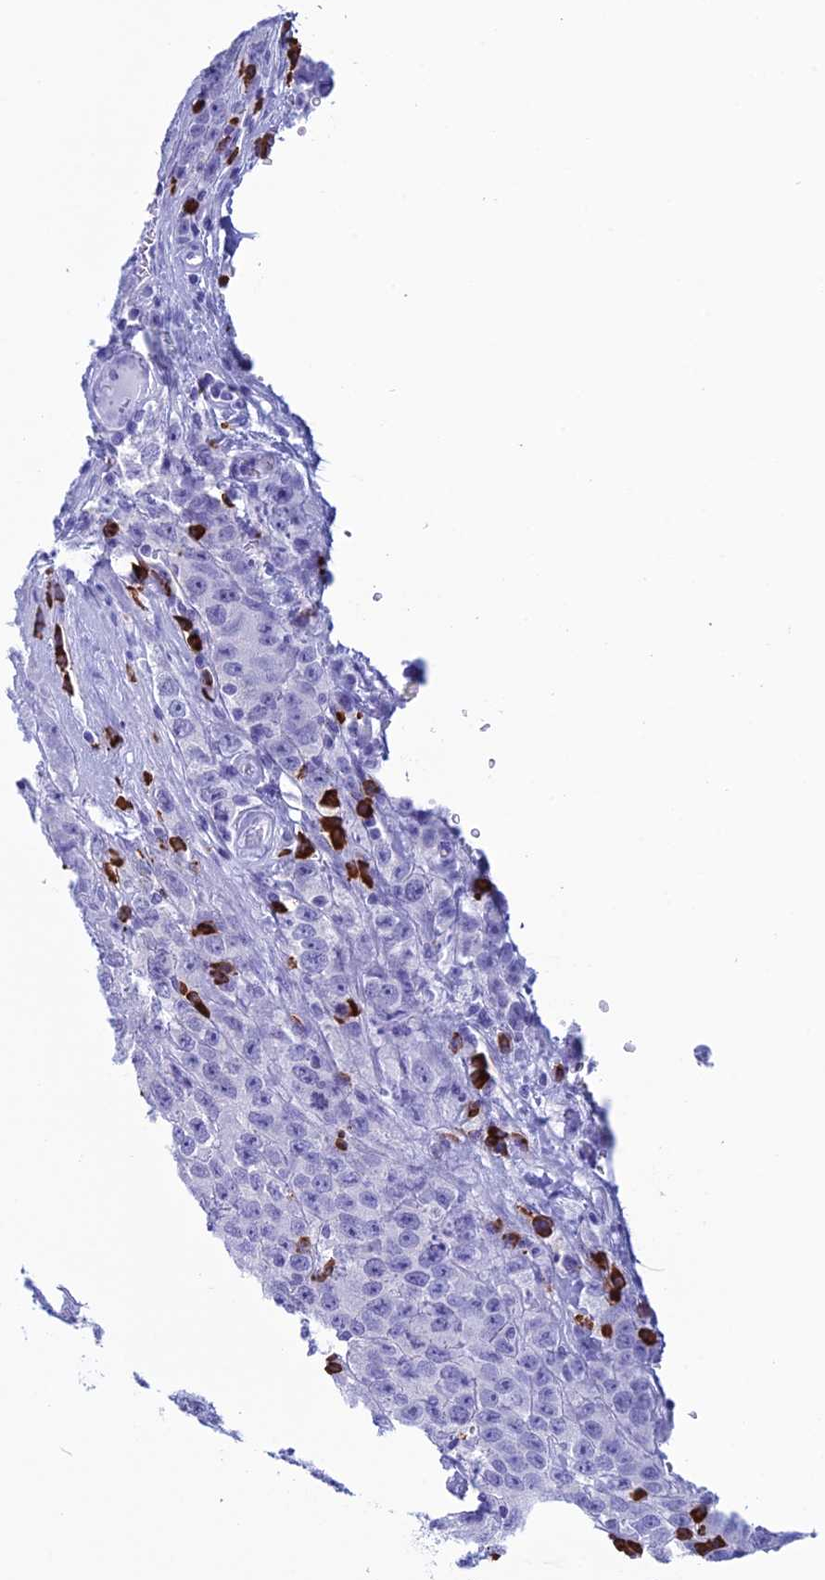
{"staining": {"intensity": "negative", "quantity": "none", "location": "none"}, "tissue": "testis cancer", "cell_type": "Tumor cells", "image_type": "cancer", "snomed": [{"axis": "morphology", "description": "Seminoma, NOS"}, {"axis": "morphology", "description": "Carcinoma, Embryonal, NOS"}, {"axis": "topography", "description": "Testis"}], "caption": "High power microscopy micrograph of an immunohistochemistry micrograph of testis cancer, revealing no significant expression in tumor cells.", "gene": "MZB1", "patient": {"sex": "male", "age": 43}}